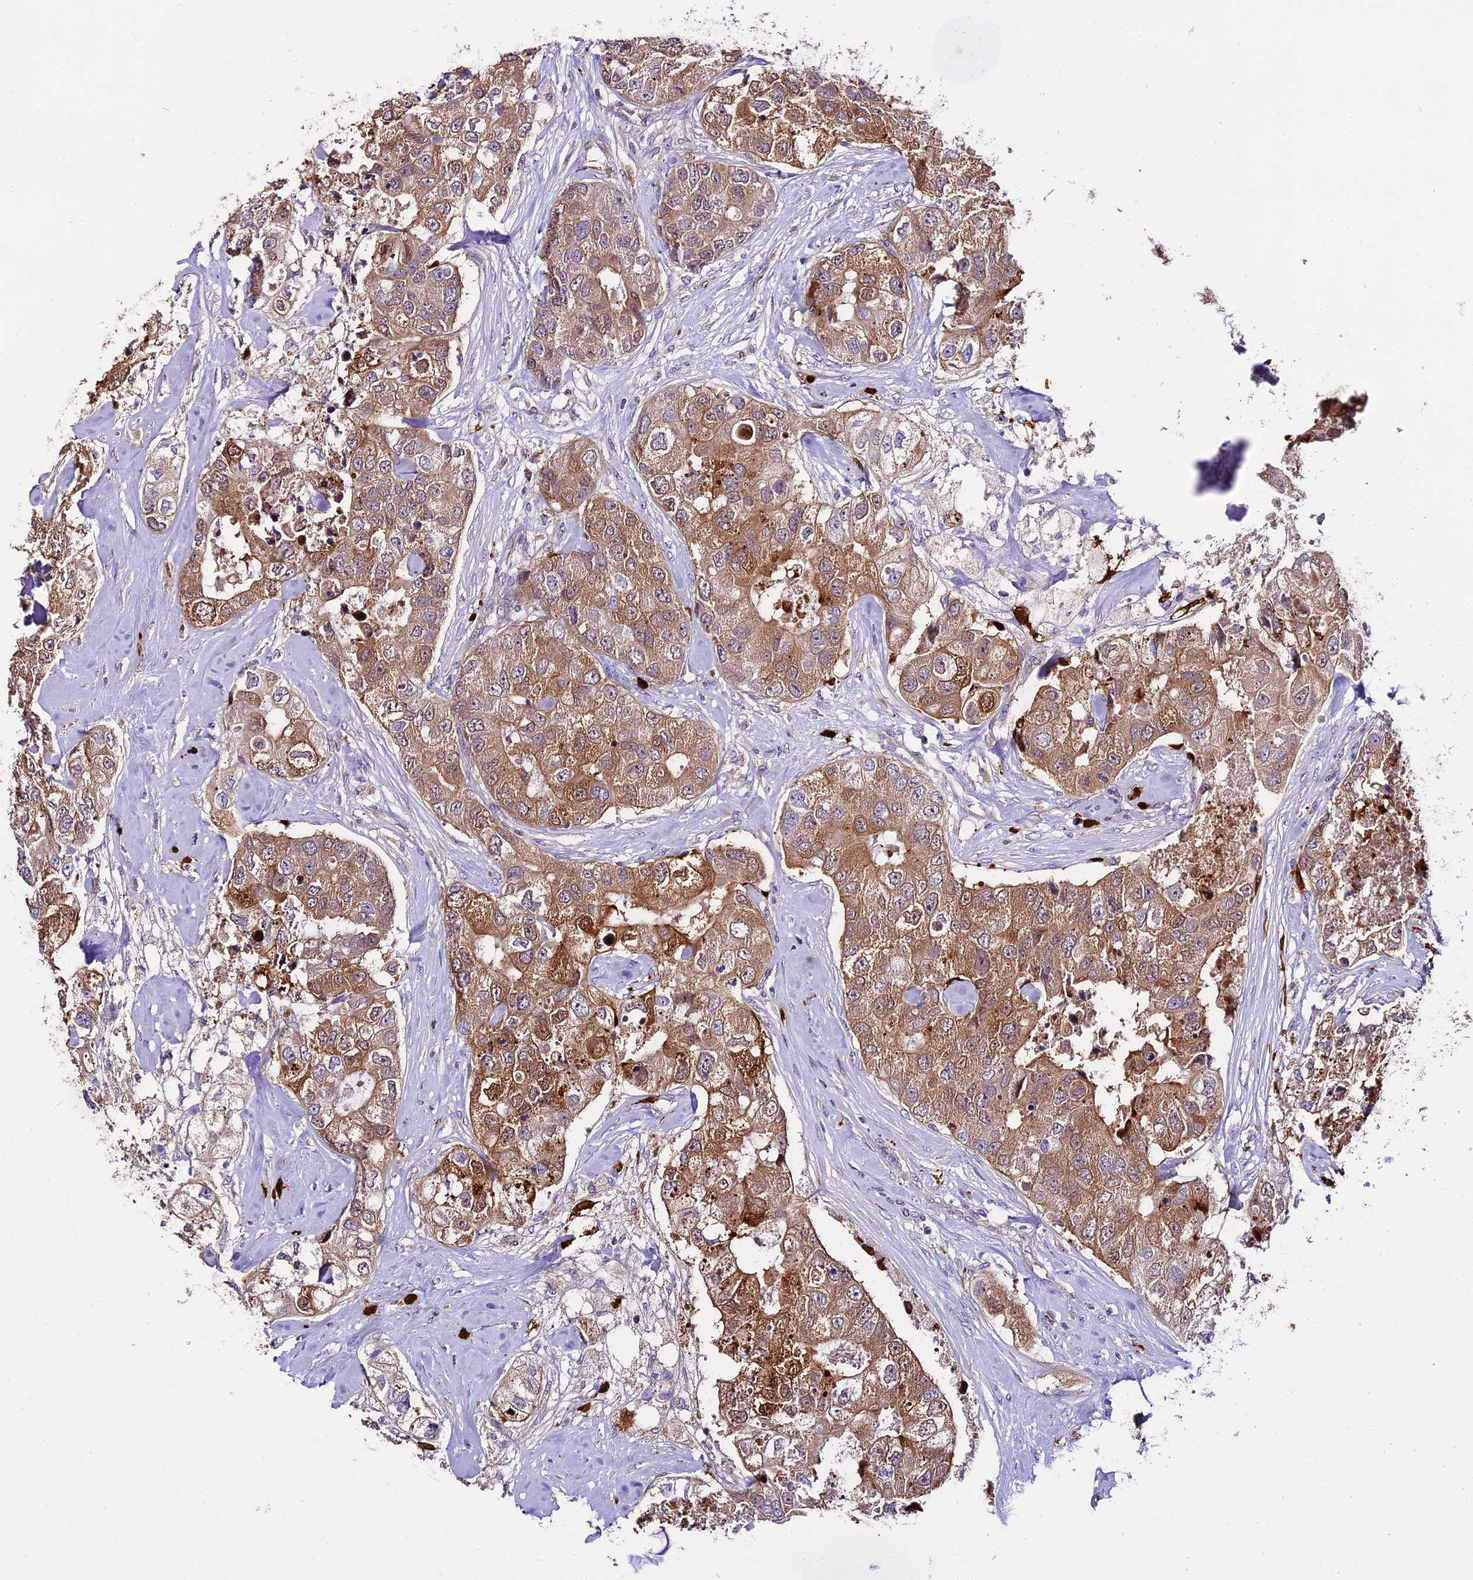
{"staining": {"intensity": "moderate", "quantity": ">75%", "location": "cytoplasmic/membranous,nuclear"}, "tissue": "breast cancer", "cell_type": "Tumor cells", "image_type": "cancer", "snomed": [{"axis": "morphology", "description": "Duct carcinoma"}, {"axis": "topography", "description": "Breast"}], "caption": "Immunohistochemical staining of human breast cancer exhibits moderate cytoplasmic/membranous and nuclear protein expression in approximately >75% of tumor cells. The staining was performed using DAB (3,3'-diaminobenzidine), with brown indicating positive protein expression. Nuclei are stained blue with hematoxylin.", "gene": "MAP3K7CL", "patient": {"sex": "female", "age": 62}}